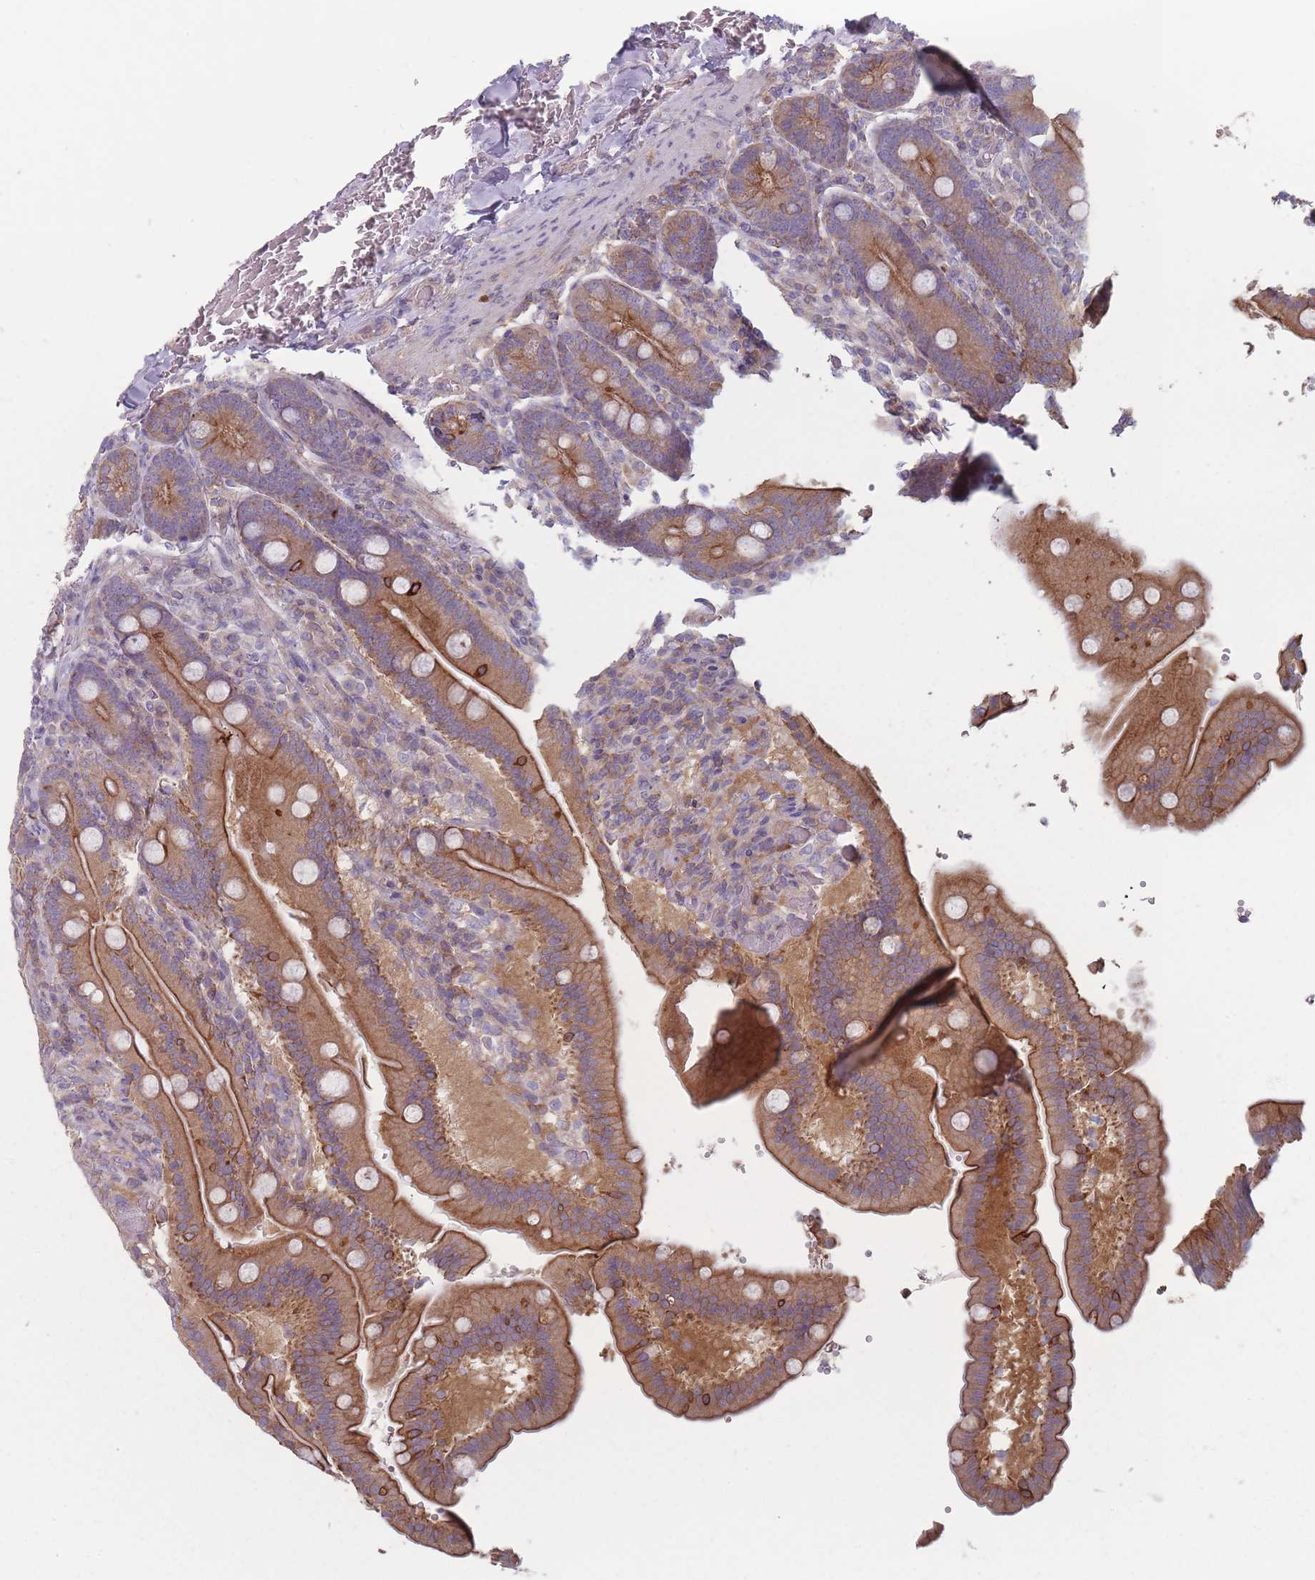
{"staining": {"intensity": "moderate", "quantity": ">75%", "location": "cytoplasmic/membranous"}, "tissue": "duodenum", "cell_type": "Glandular cells", "image_type": "normal", "snomed": [{"axis": "morphology", "description": "Normal tissue, NOS"}, {"axis": "topography", "description": "Duodenum"}], "caption": "The photomicrograph reveals staining of normal duodenum, revealing moderate cytoplasmic/membranous protein expression (brown color) within glandular cells.", "gene": "HSBP1L1", "patient": {"sex": "female", "age": 62}}